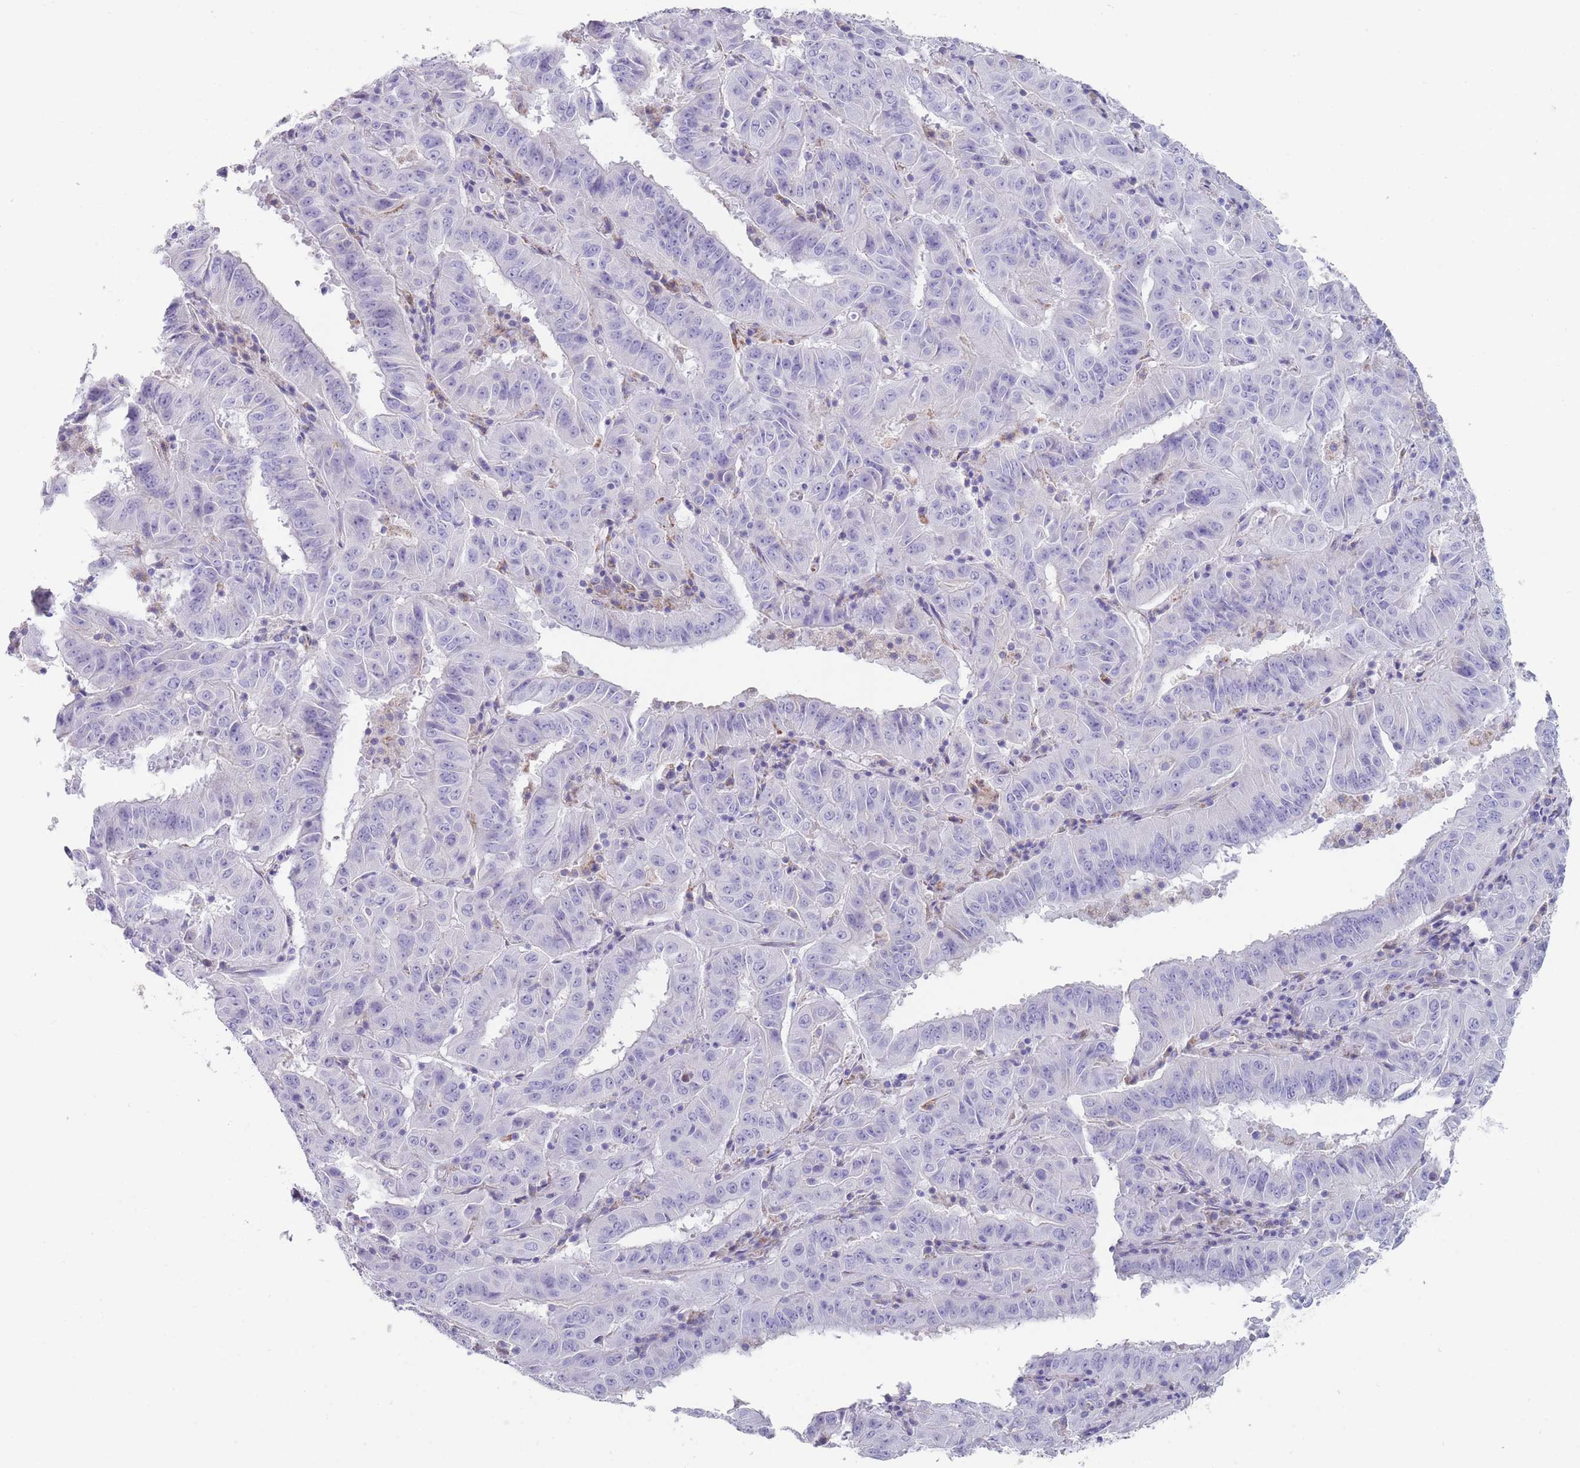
{"staining": {"intensity": "negative", "quantity": "none", "location": "none"}, "tissue": "pancreatic cancer", "cell_type": "Tumor cells", "image_type": "cancer", "snomed": [{"axis": "morphology", "description": "Adenocarcinoma, NOS"}, {"axis": "topography", "description": "Pancreas"}], "caption": "Immunohistochemistry (IHC) photomicrograph of pancreatic cancer stained for a protein (brown), which exhibits no positivity in tumor cells. (Stains: DAB IHC with hematoxylin counter stain, Microscopy: brightfield microscopy at high magnification).", "gene": "MRPS14", "patient": {"sex": "male", "age": 63}}